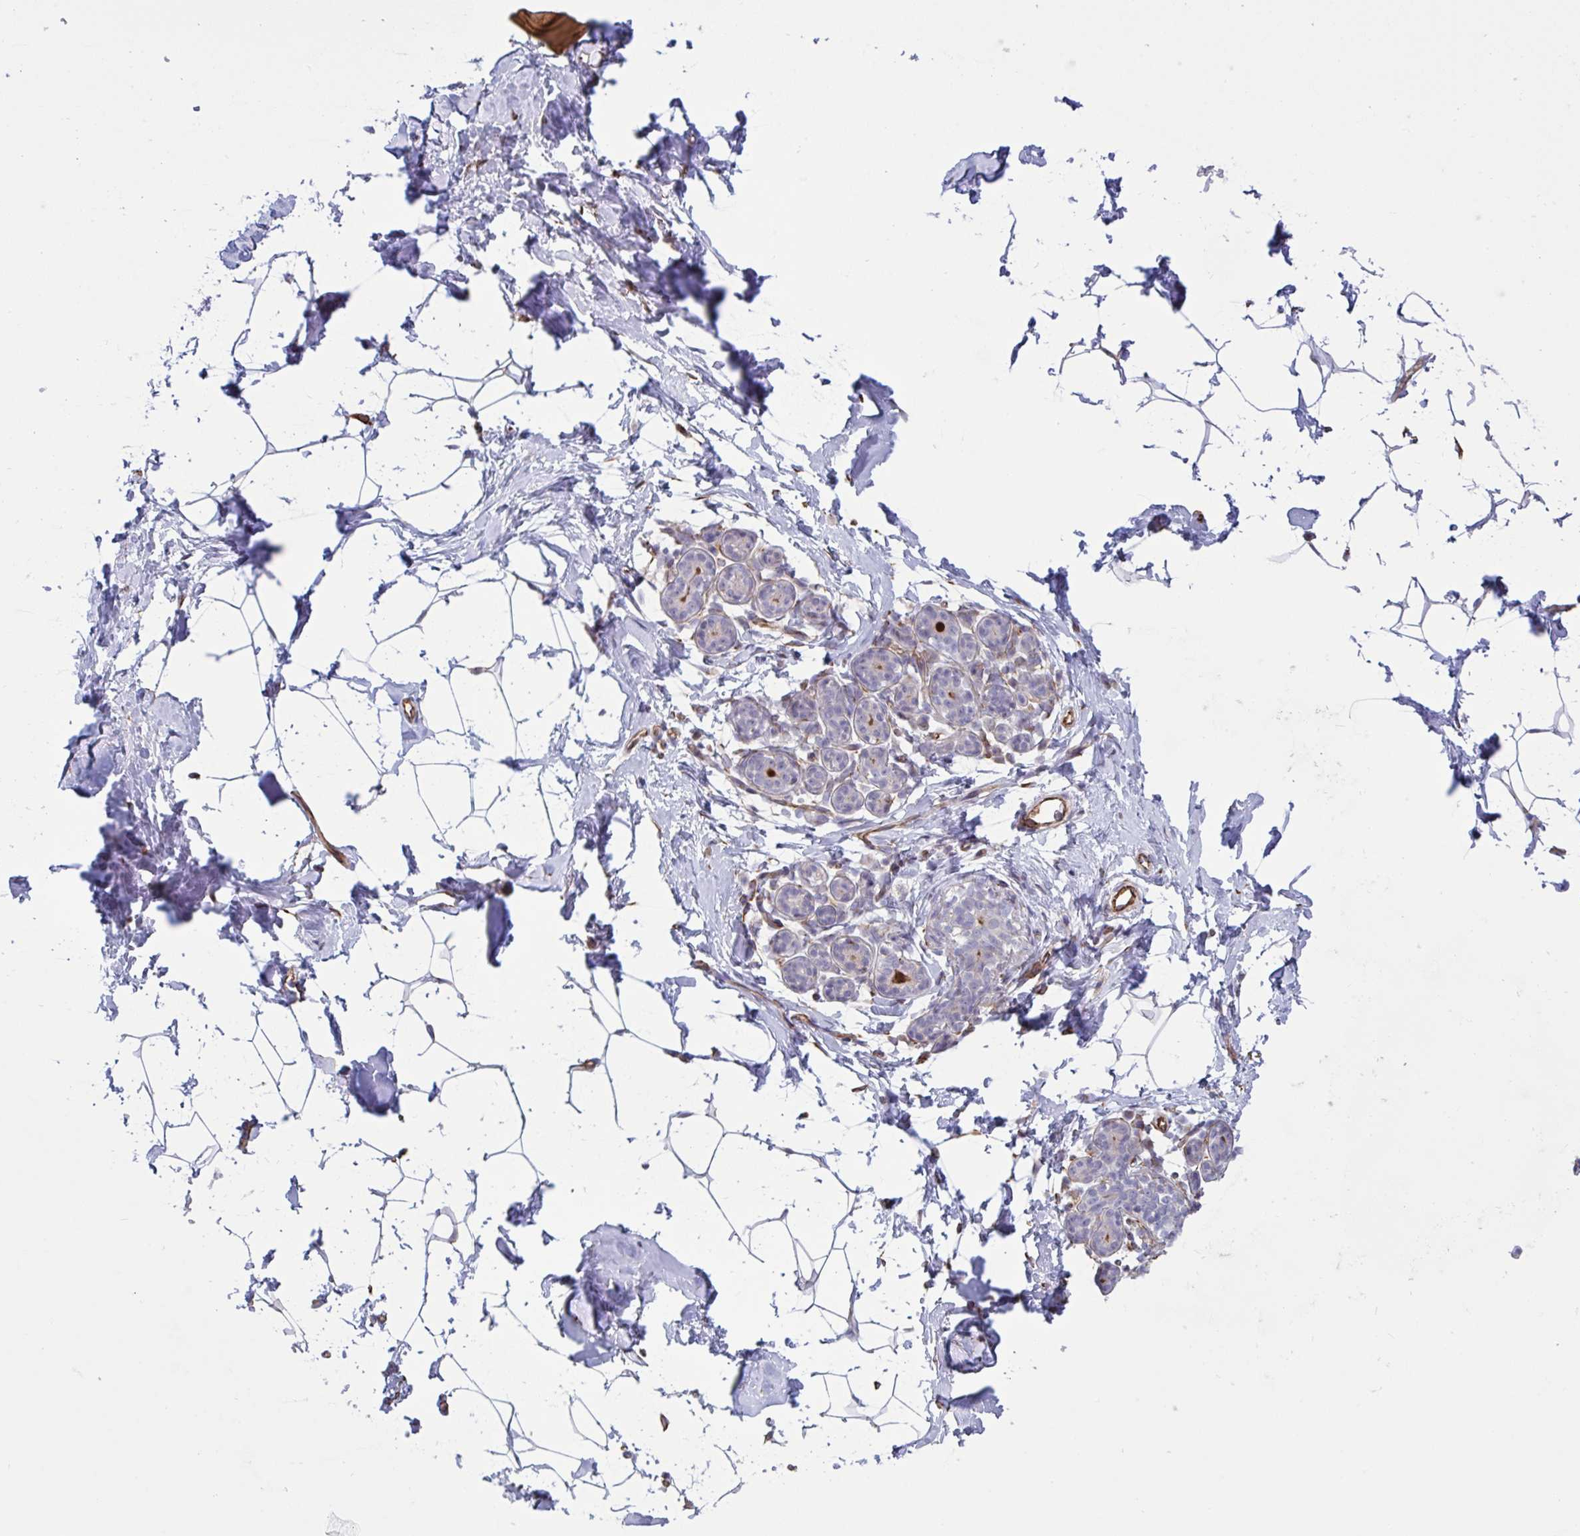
{"staining": {"intensity": "negative", "quantity": "none", "location": "none"}, "tissue": "breast", "cell_type": "Adipocytes", "image_type": "normal", "snomed": [{"axis": "morphology", "description": "Normal tissue, NOS"}, {"axis": "topography", "description": "Breast"}], "caption": "Immunohistochemical staining of normal breast shows no significant staining in adipocytes.", "gene": "DCBLD1", "patient": {"sex": "female", "age": 32}}